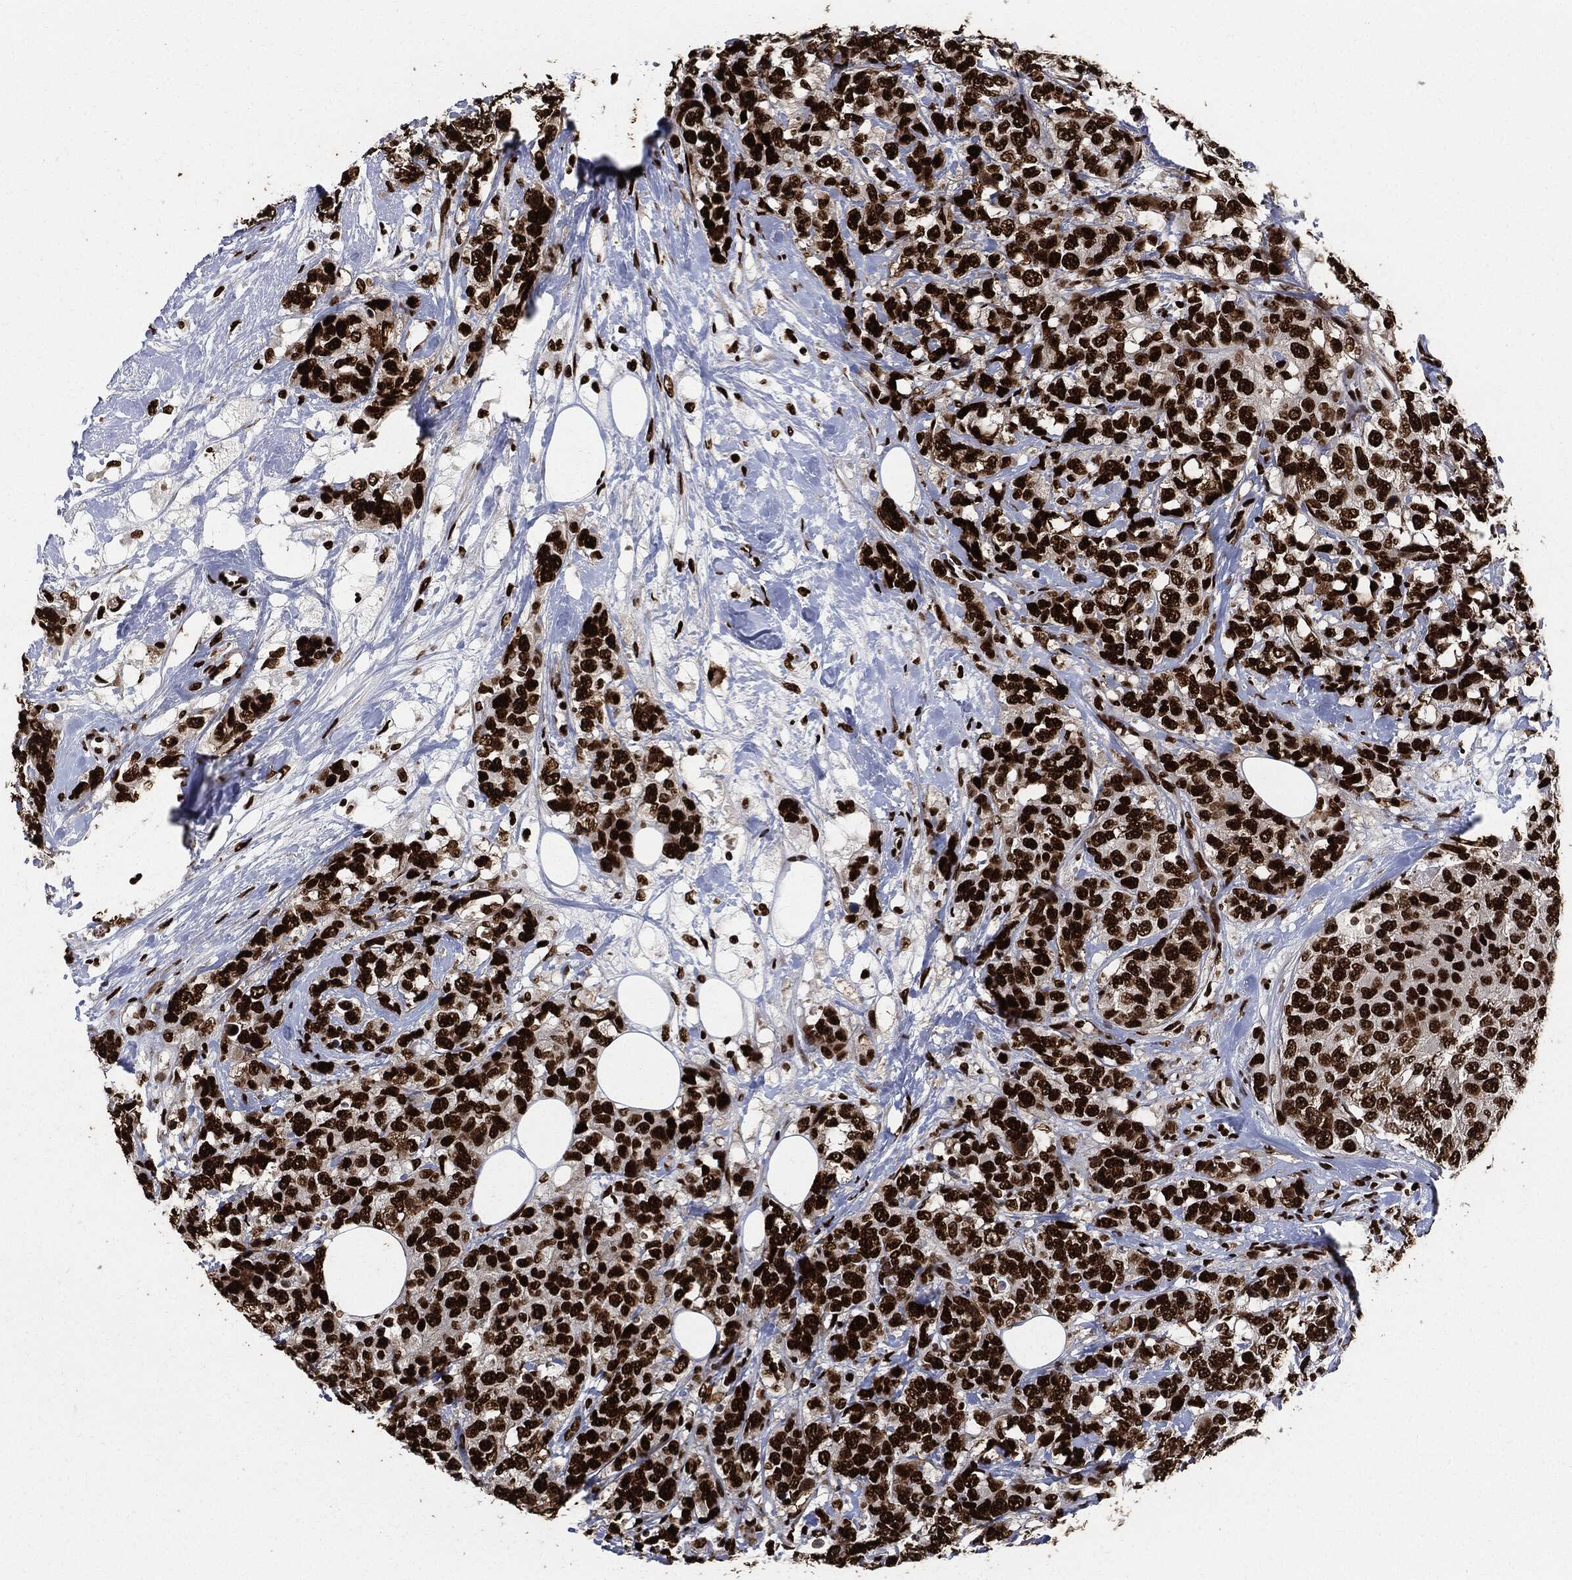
{"staining": {"intensity": "strong", "quantity": ">75%", "location": "nuclear"}, "tissue": "breast cancer", "cell_type": "Tumor cells", "image_type": "cancer", "snomed": [{"axis": "morphology", "description": "Lobular carcinoma"}, {"axis": "topography", "description": "Breast"}], "caption": "DAB immunohistochemical staining of human breast cancer (lobular carcinoma) reveals strong nuclear protein staining in approximately >75% of tumor cells.", "gene": "RECQL", "patient": {"sex": "female", "age": 59}}